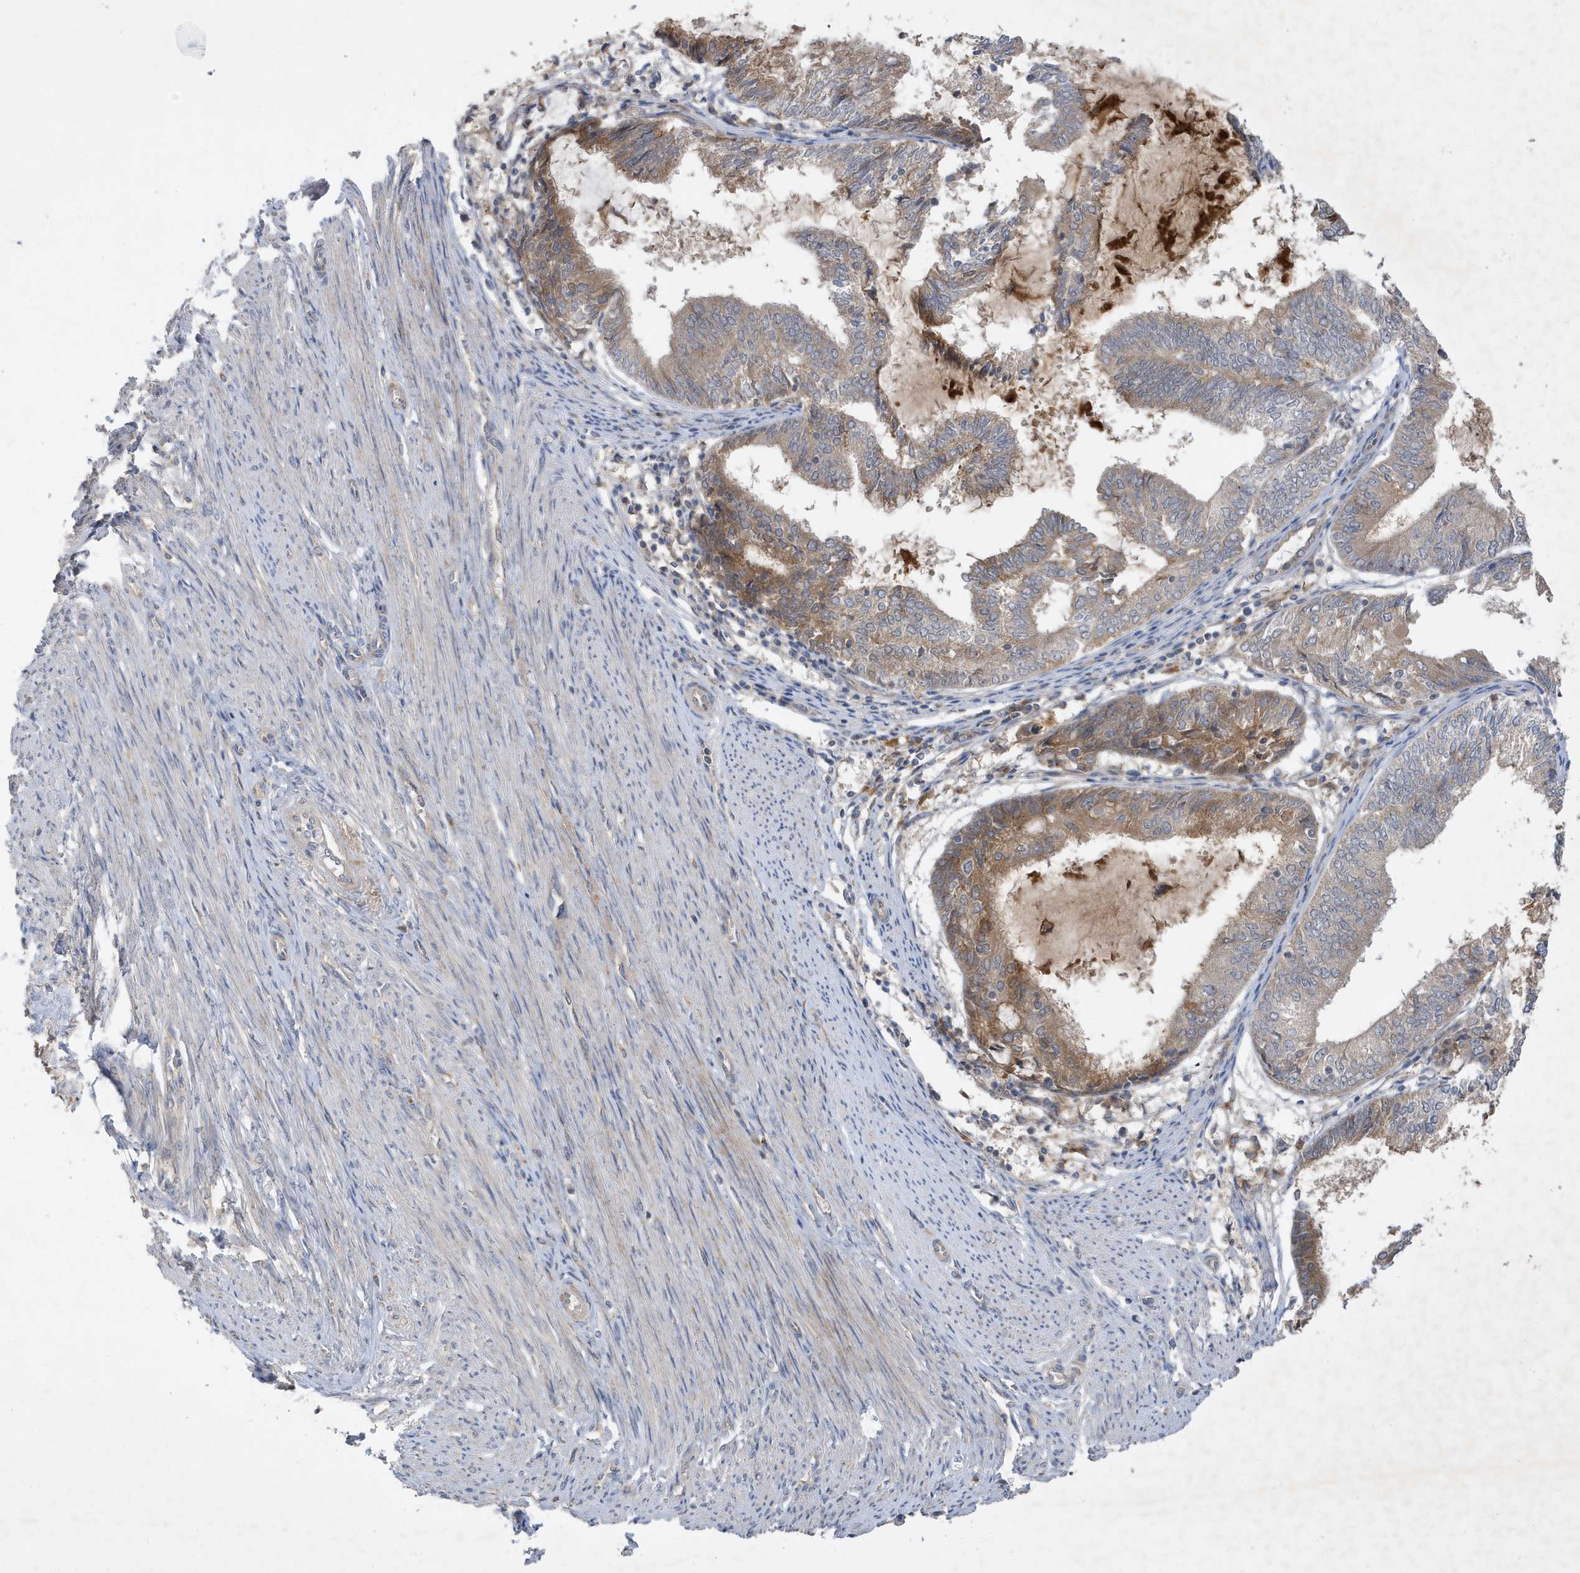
{"staining": {"intensity": "moderate", "quantity": "<25%", "location": "cytoplasmic/membranous"}, "tissue": "endometrial cancer", "cell_type": "Tumor cells", "image_type": "cancer", "snomed": [{"axis": "morphology", "description": "Adenocarcinoma, NOS"}, {"axis": "topography", "description": "Endometrium"}], "caption": "This is an image of immunohistochemistry (IHC) staining of adenocarcinoma (endometrial), which shows moderate positivity in the cytoplasmic/membranous of tumor cells.", "gene": "LAPTM4A", "patient": {"sex": "female", "age": 81}}